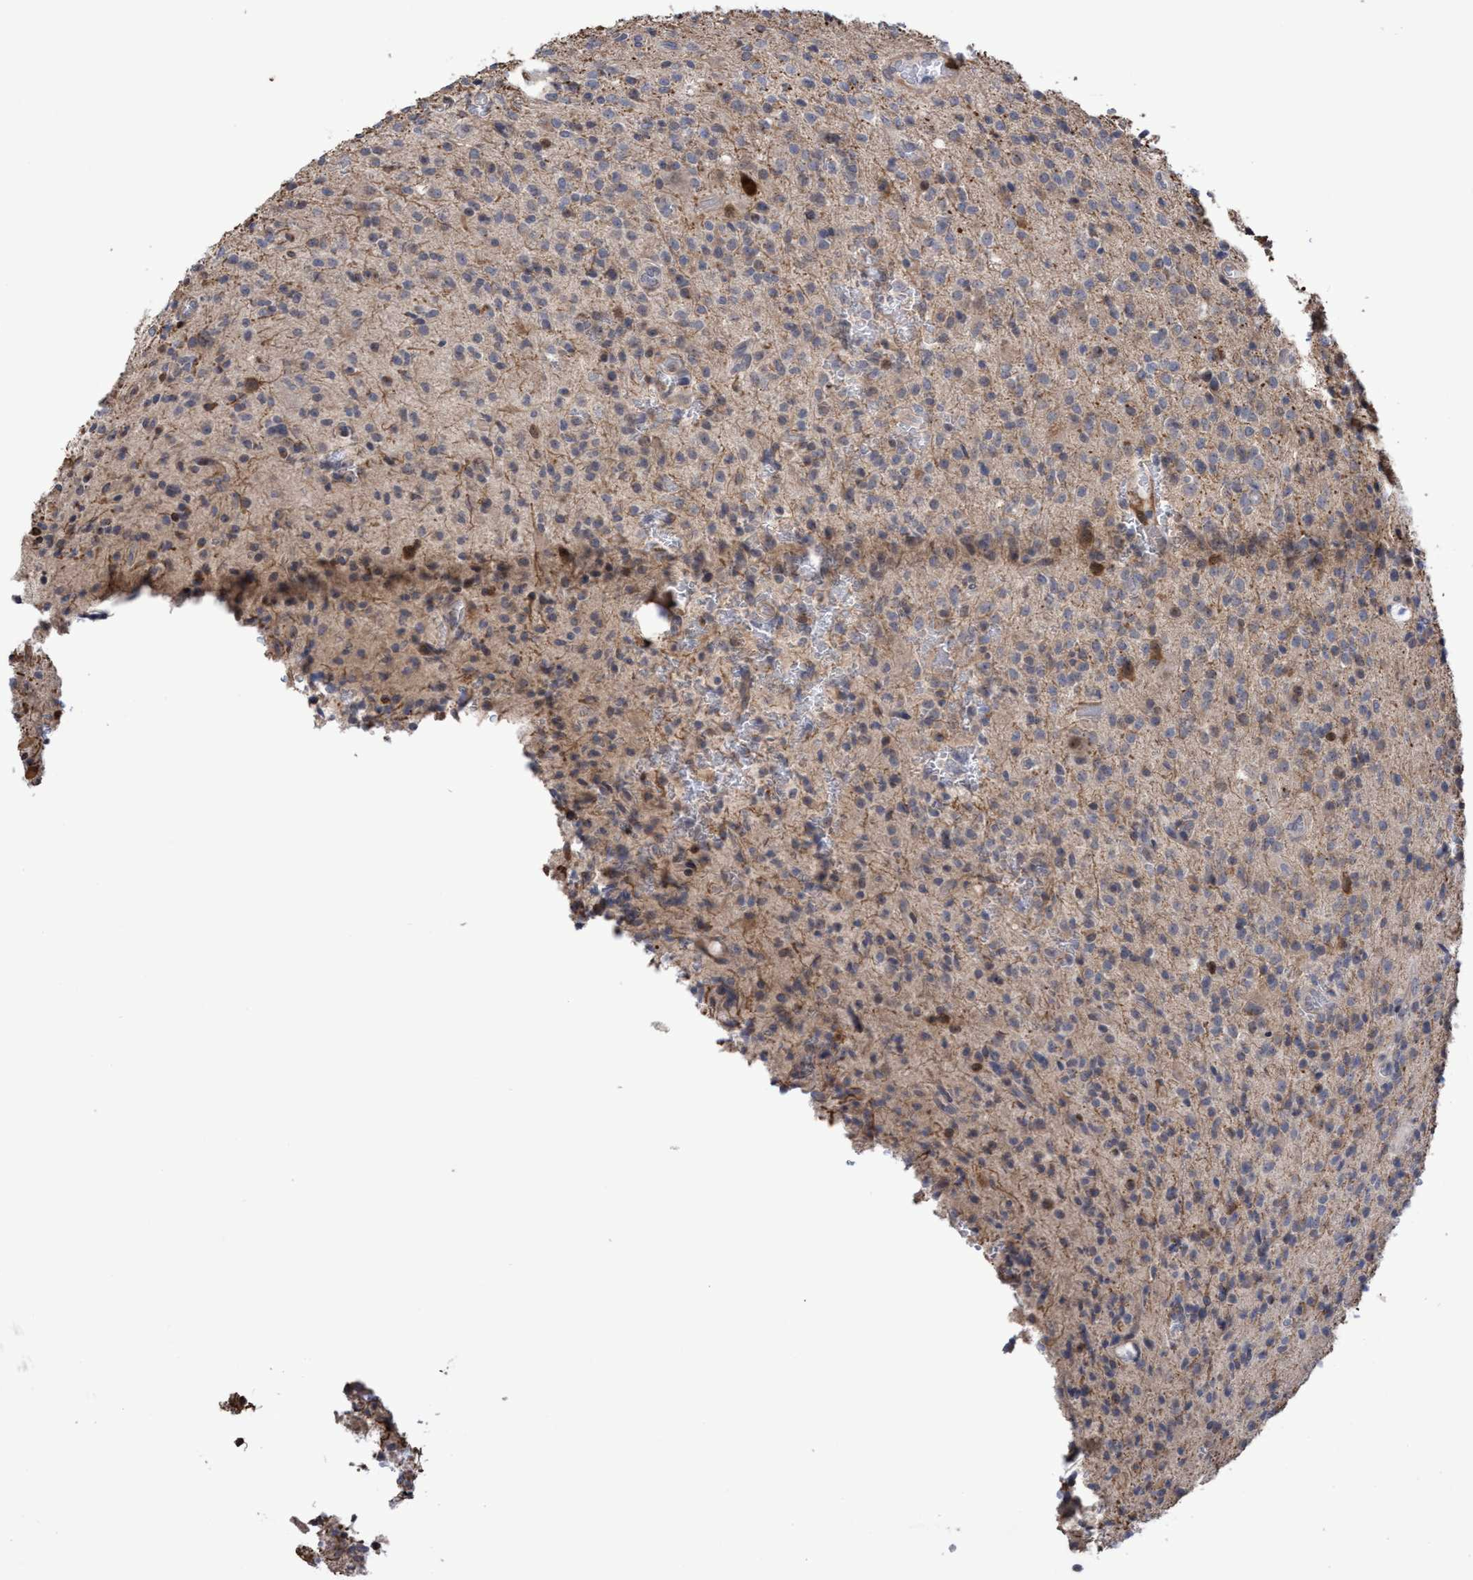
{"staining": {"intensity": "weak", "quantity": "<25%", "location": "cytoplasmic/membranous"}, "tissue": "glioma", "cell_type": "Tumor cells", "image_type": "cancer", "snomed": [{"axis": "morphology", "description": "Glioma, malignant, High grade"}, {"axis": "topography", "description": "Brain"}], "caption": "Tumor cells are negative for protein expression in human glioma. (DAB (3,3'-diaminobenzidine) immunohistochemistry visualized using brightfield microscopy, high magnification).", "gene": "SLBP", "patient": {"sex": "male", "age": 34}}